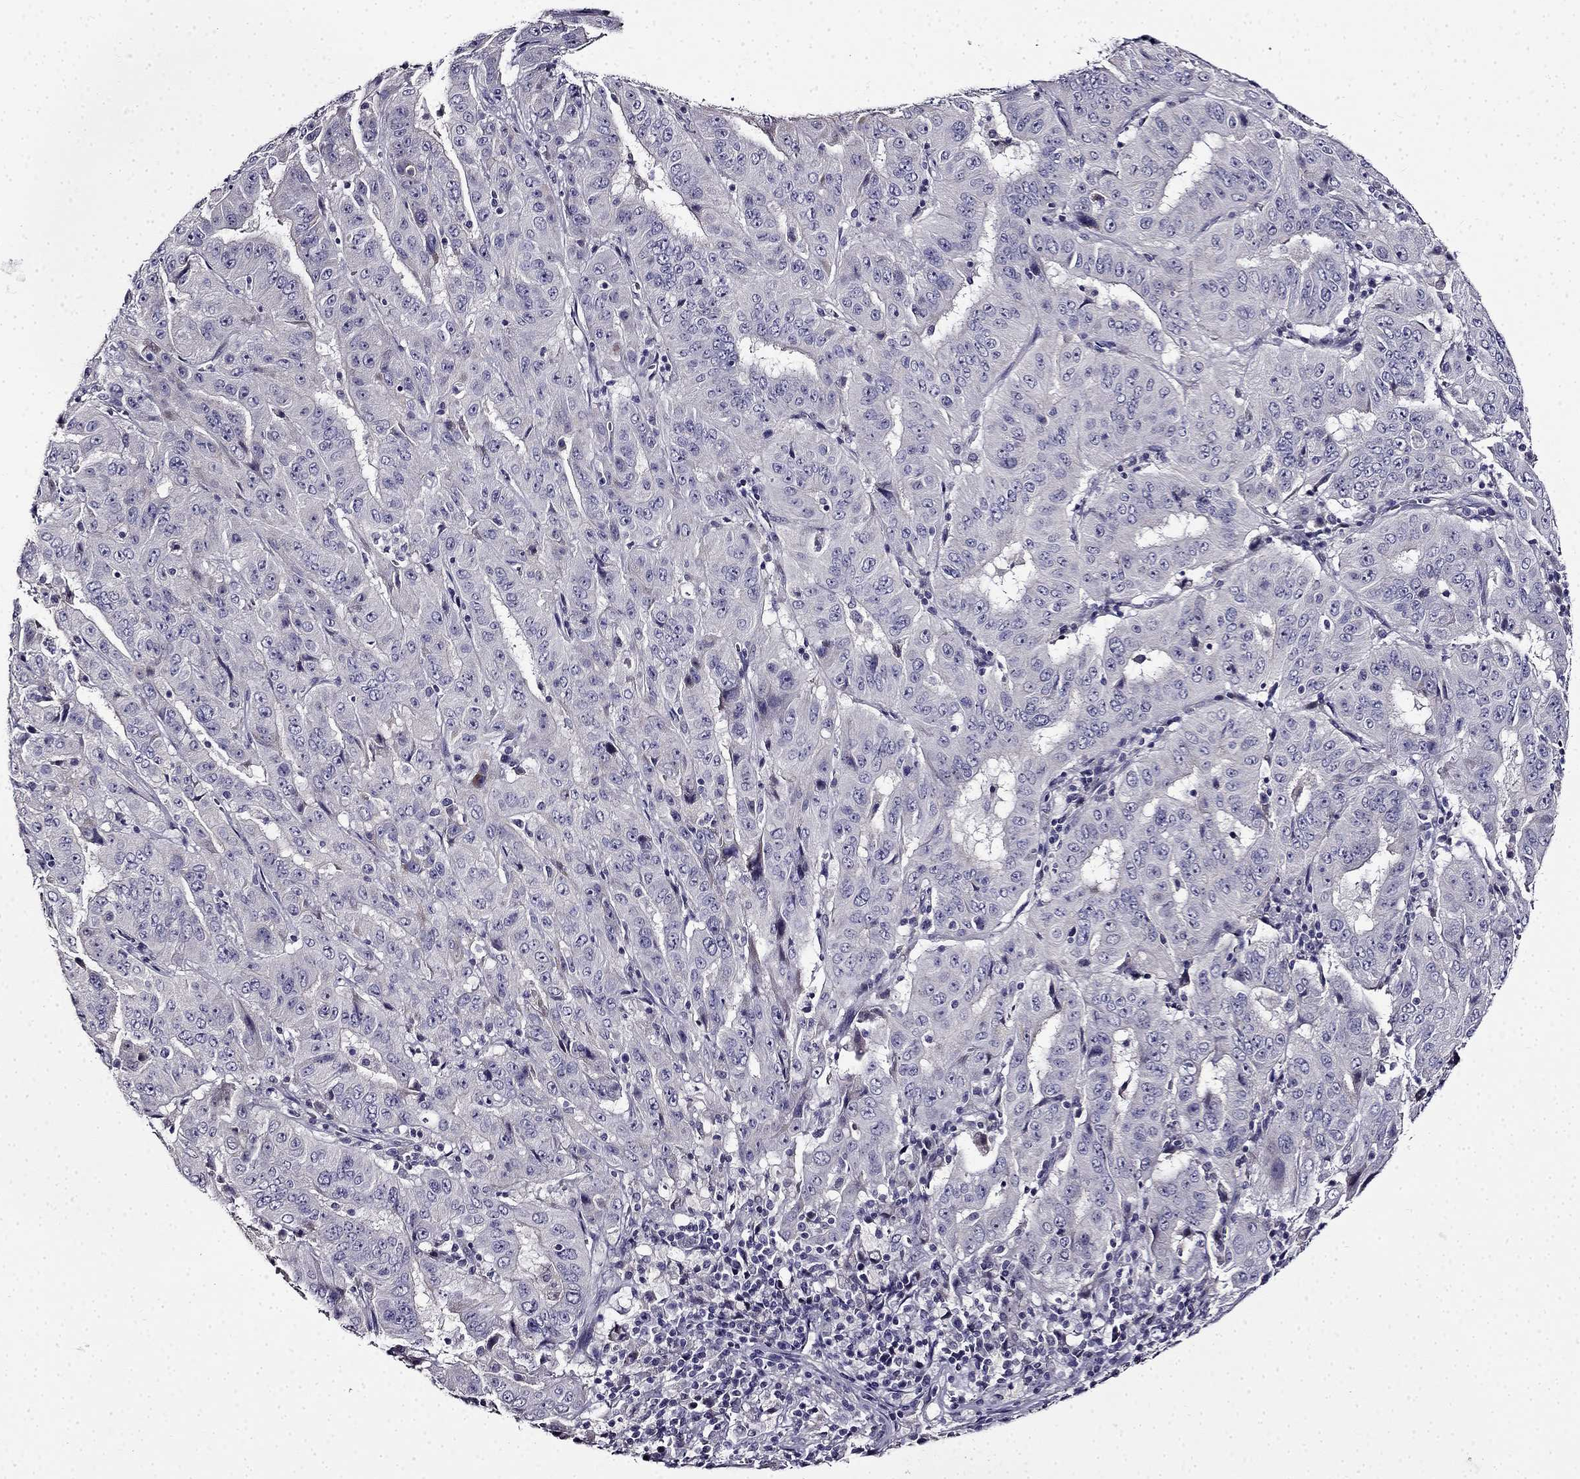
{"staining": {"intensity": "negative", "quantity": "none", "location": "none"}, "tissue": "pancreatic cancer", "cell_type": "Tumor cells", "image_type": "cancer", "snomed": [{"axis": "morphology", "description": "Adenocarcinoma, NOS"}, {"axis": "topography", "description": "Pancreas"}], "caption": "Immunohistochemistry image of neoplastic tissue: pancreatic cancer stained with DAB (3,3'-diaminobenzidine) shows no significant protein staining in tumor cells. (Stains: DAB IHC with hematoxylin counter stain, Microscopy: brightfield microscopy at high magnification).", "gene": "TMEM266", "patient": {"sex": "male", "age": 63}}